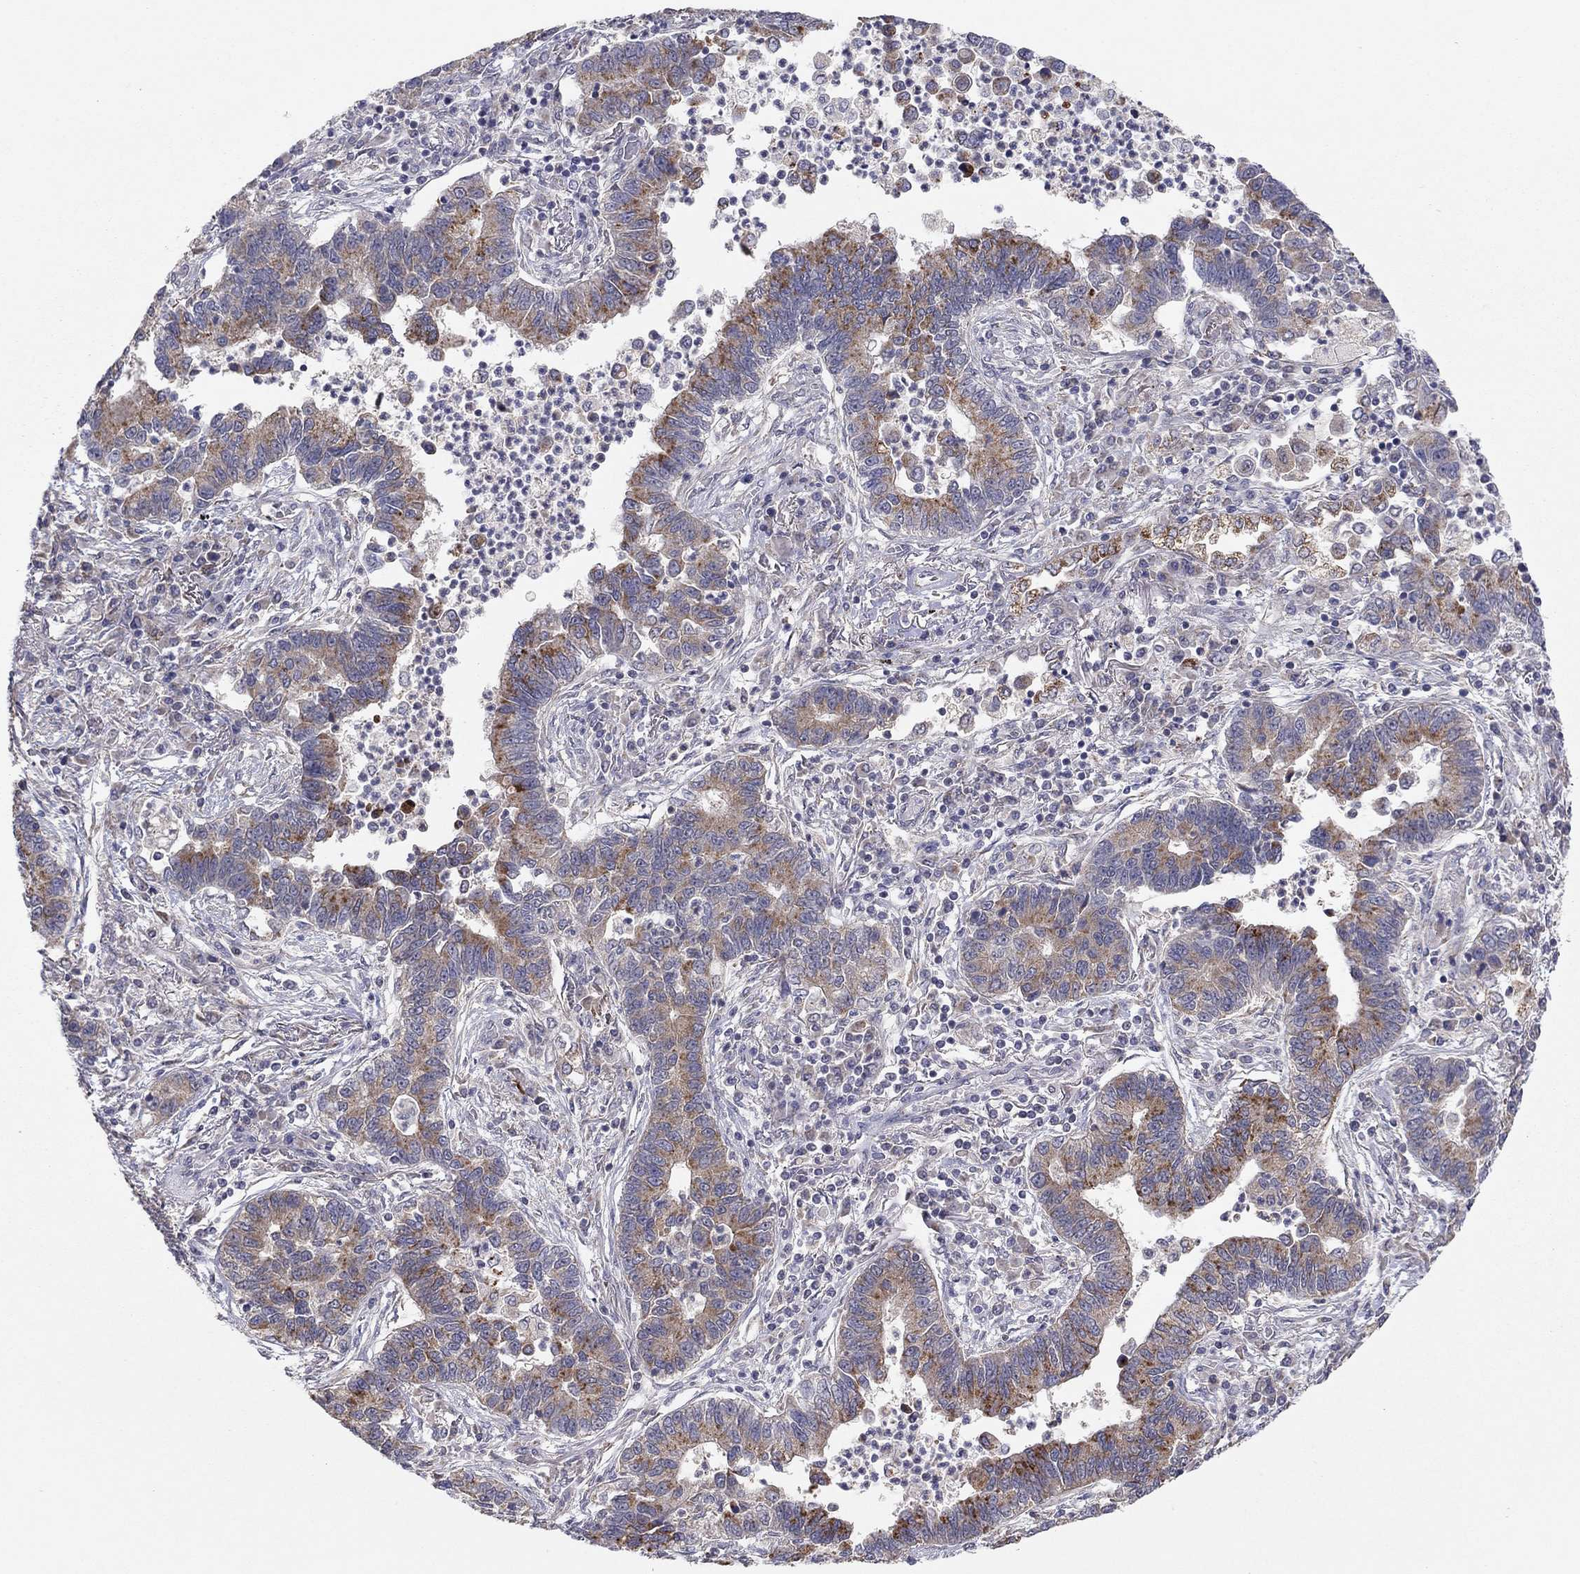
{"staining": {"intensity": "strong", "quantity": "<25%", "location": "cytoplasmic/membranous"}, "tissue": "lung cancer", "cell_type": "Tumor cells", "image_type": "cancer", "snomed": [{"axis": "morphology", "description": "Adenocarcinoma, NOS"}, {"axis": "topography", "description": "Lung"}], "caption": "Human lung cancer stained with a brown dye shows strong cytoplasmic/membranous positive positivity in approximately <25% of tumor cells.", "gene": "CRACDL", "patient": {"sex": "female", "age": 57}}